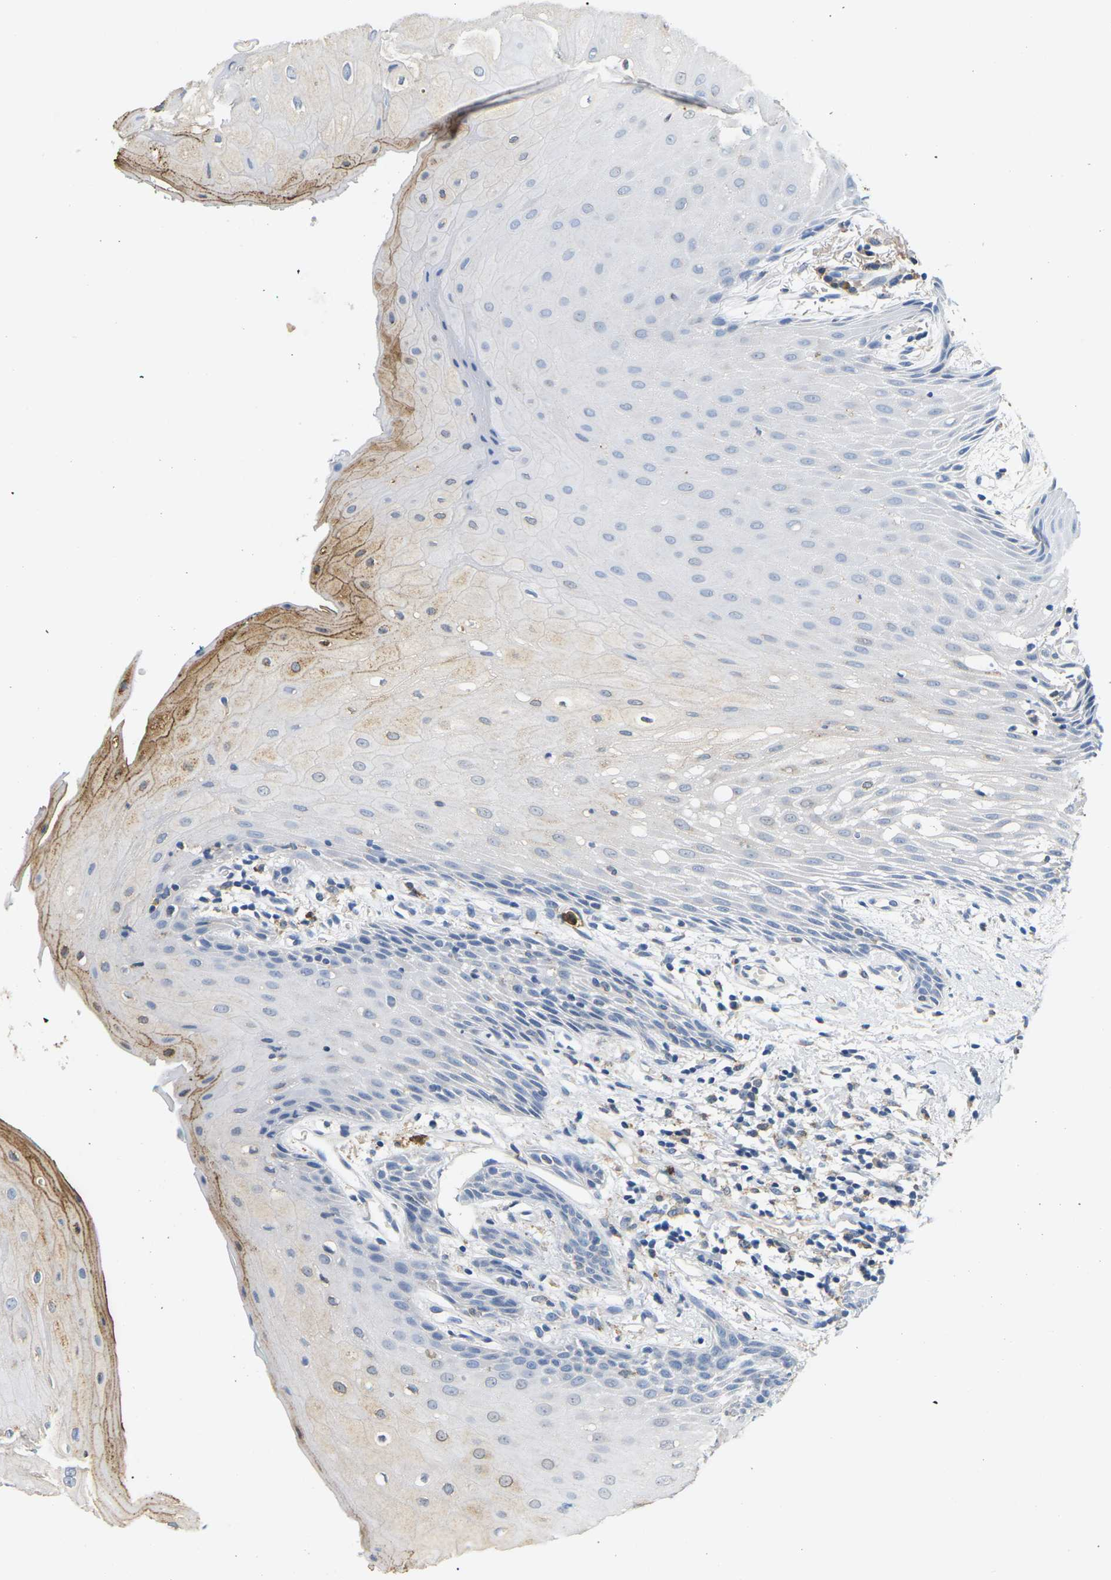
{"staining": {"intensity": "moderate", "quantity": "<25%", "location": "cytoplasmic/membranous"}, "tissue": "oral mucosa", "cell_type": "Squamous epithelial cells", "image_type": "normal", "snomed": [{"axis": "morphology", "description": "Normal tissue, NOS"}, {"axis": "morphology", "description": "Squamous cell carcinoma, NOS"}, {"axis": "topography", "description": "Oral tissue"}, {"axis": "topography", "description": "Salivary gland"}, {"axis": "topography", "description": "Head-Neck"}], "caption": "This is an image of immunohistochemistry (IHC) staining of normal oral mucosa, which shows moderate positivity in the cytoplasmic/membranous of squamous epithelial cells.", "gene": "ADM", "patient": {"sex": "female", "age": 62}}